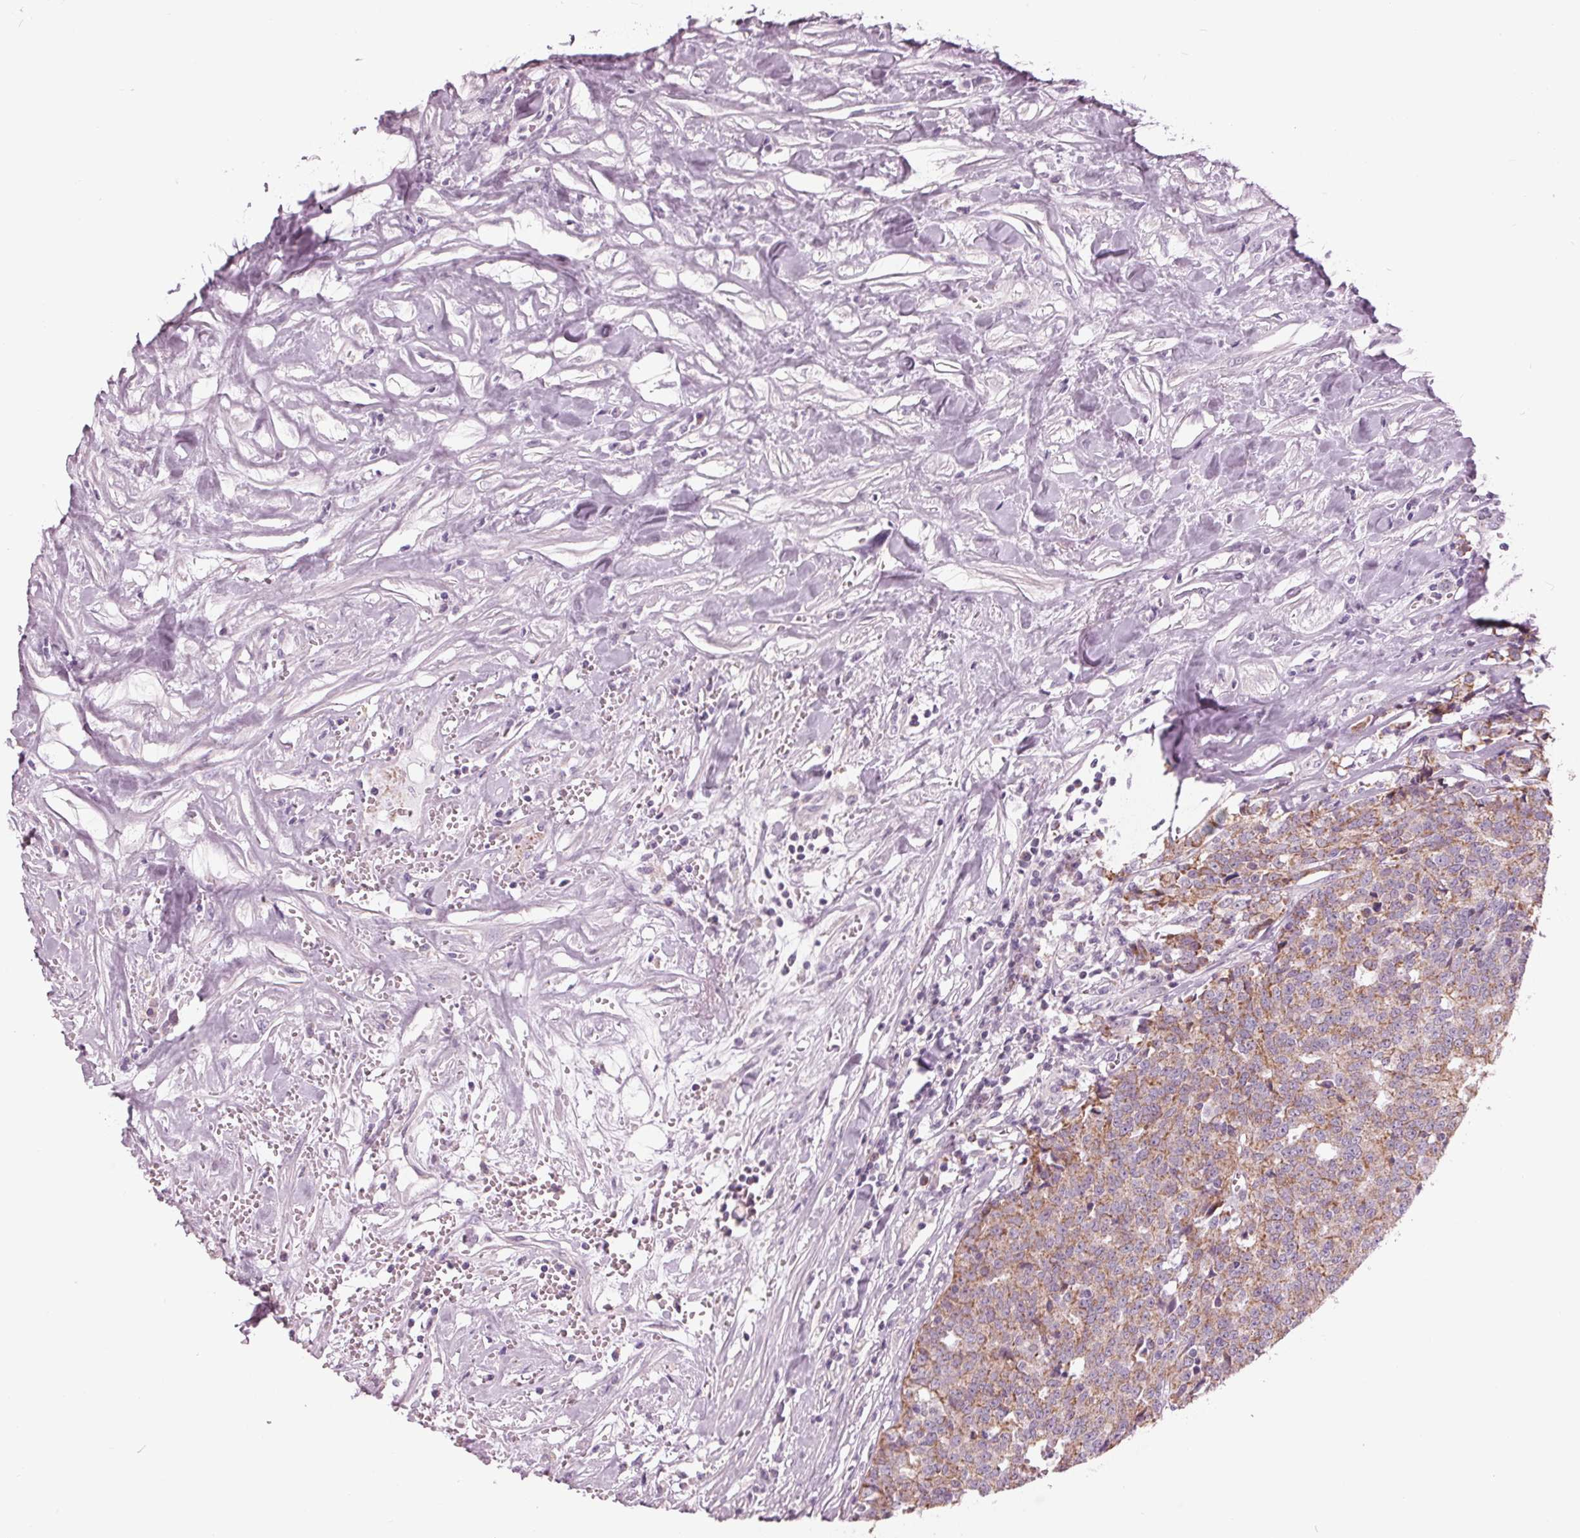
{"staining": {"intensity": "weak", "quantity": ">75%", "location": "cytoplasmic/membranous"}, "tissue": "prostate cancer", "cell_type": "Tumor cells", "image_type": "cancer", "snomed": [{"axis": "morphology", "description": "Adenocarcinoma, High grade"}, {"axis": "topography", "description": "Prostate and seminal vesicle, NOS"}], "caption": "Prostate cancer stained for a protein (brown) shows weak cytoplasmic/membranous positive staining in approximately >75% of tumor cells.", "gene": "SAMD4A", "patient": {"sex": "male", "age": 60}}